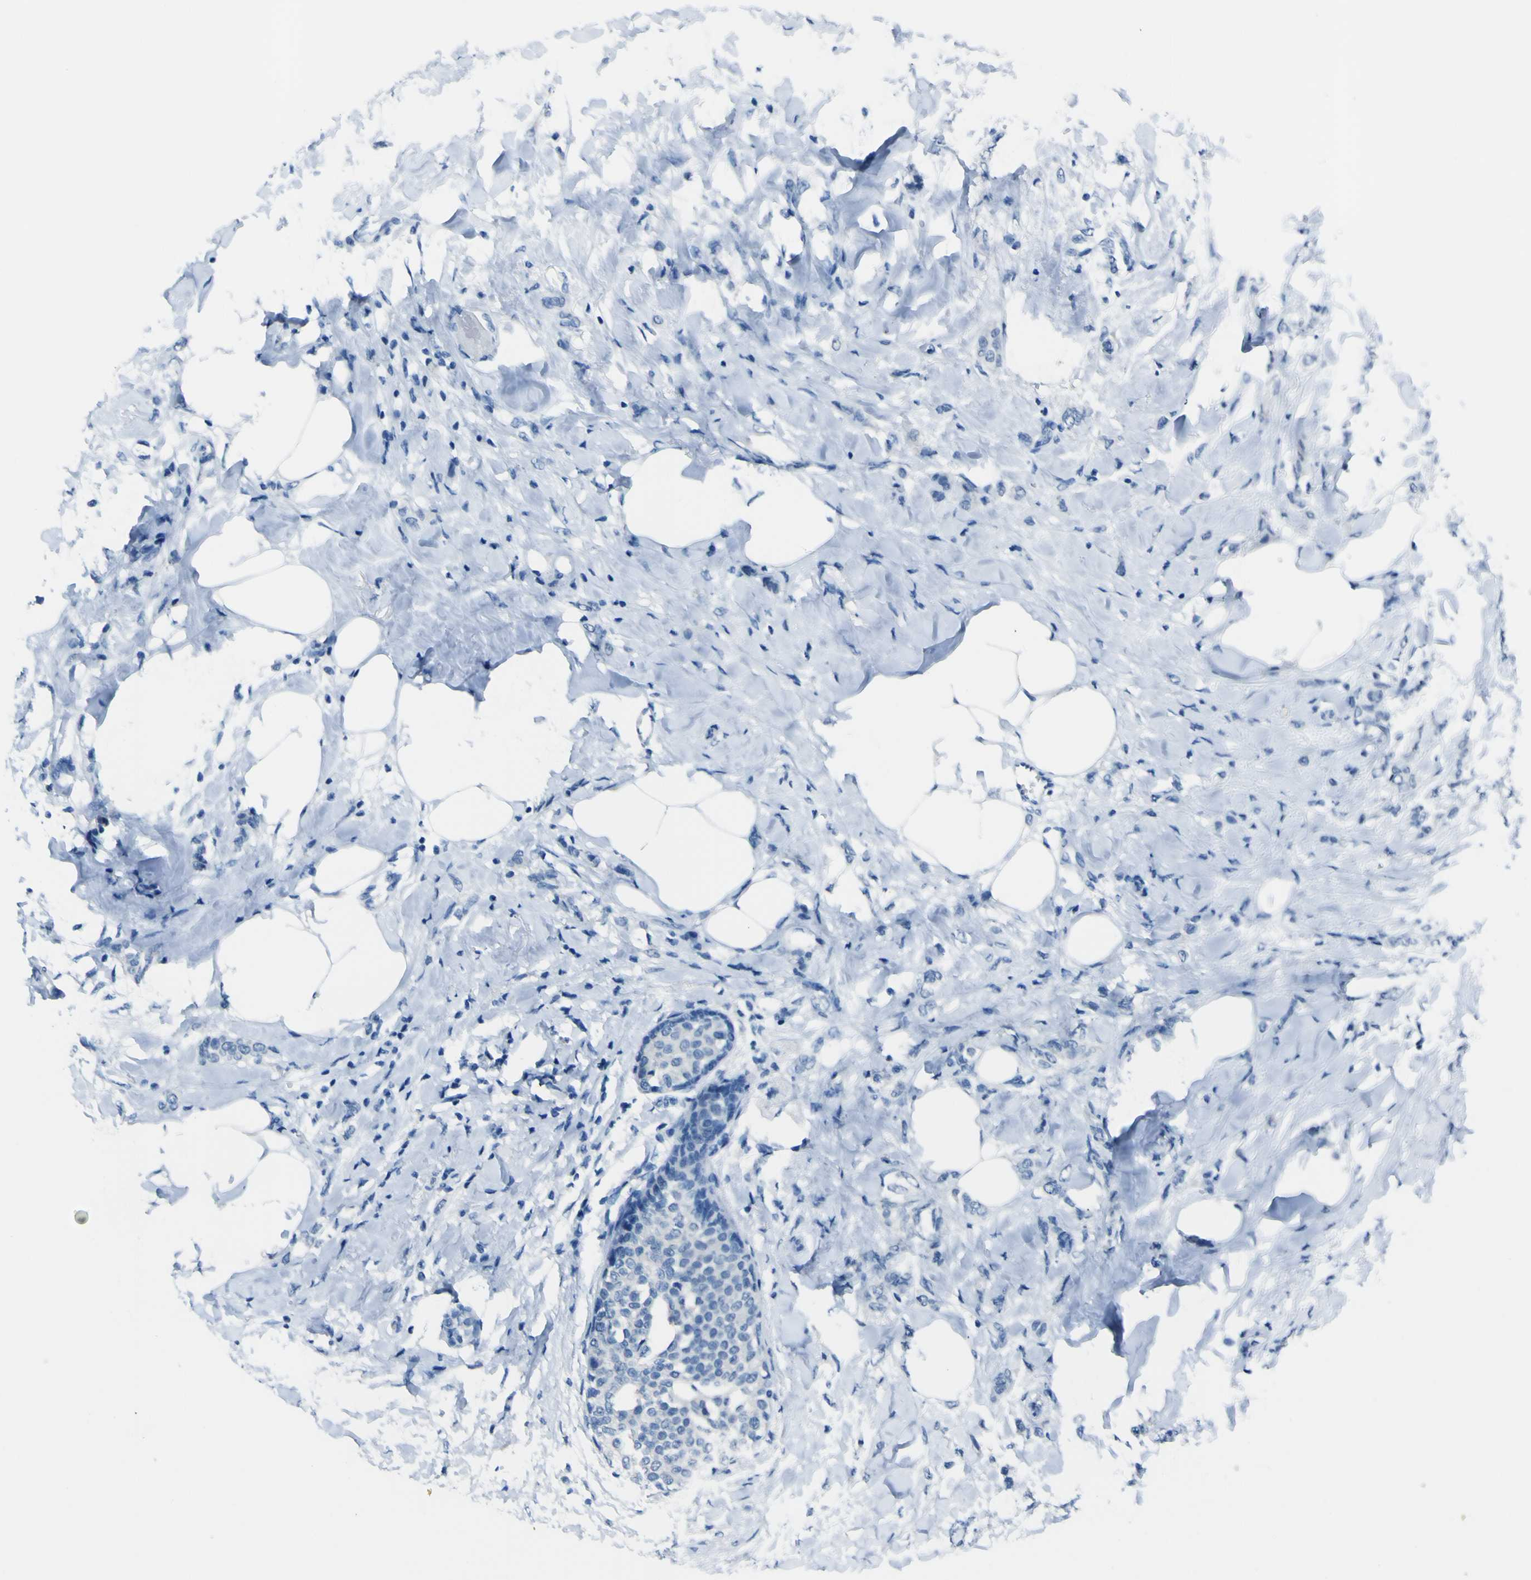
{"staining": {"intensity": "negative", "quantity": "none", "location": "none"}, "tissue": "breast cancer", "cell_type": "Tumor cells", "image_type": "cancer", "snomed": [{"axis": "morphology", "description": "Lobular carcinoma, in situ"}, {"axis": "morphology", "description": "Lobular carcinoma"}, {"axis": "topography", "description": "Breast"}], "caption": "Immunohistochemical staining of breast cancer (lobular carcinoma) shows no significant staining in tumor cells. (DAB immunohistochemistry, high magnification).", "gene": "PHKG1", "patient": {"sex": "female", "age": 41}}